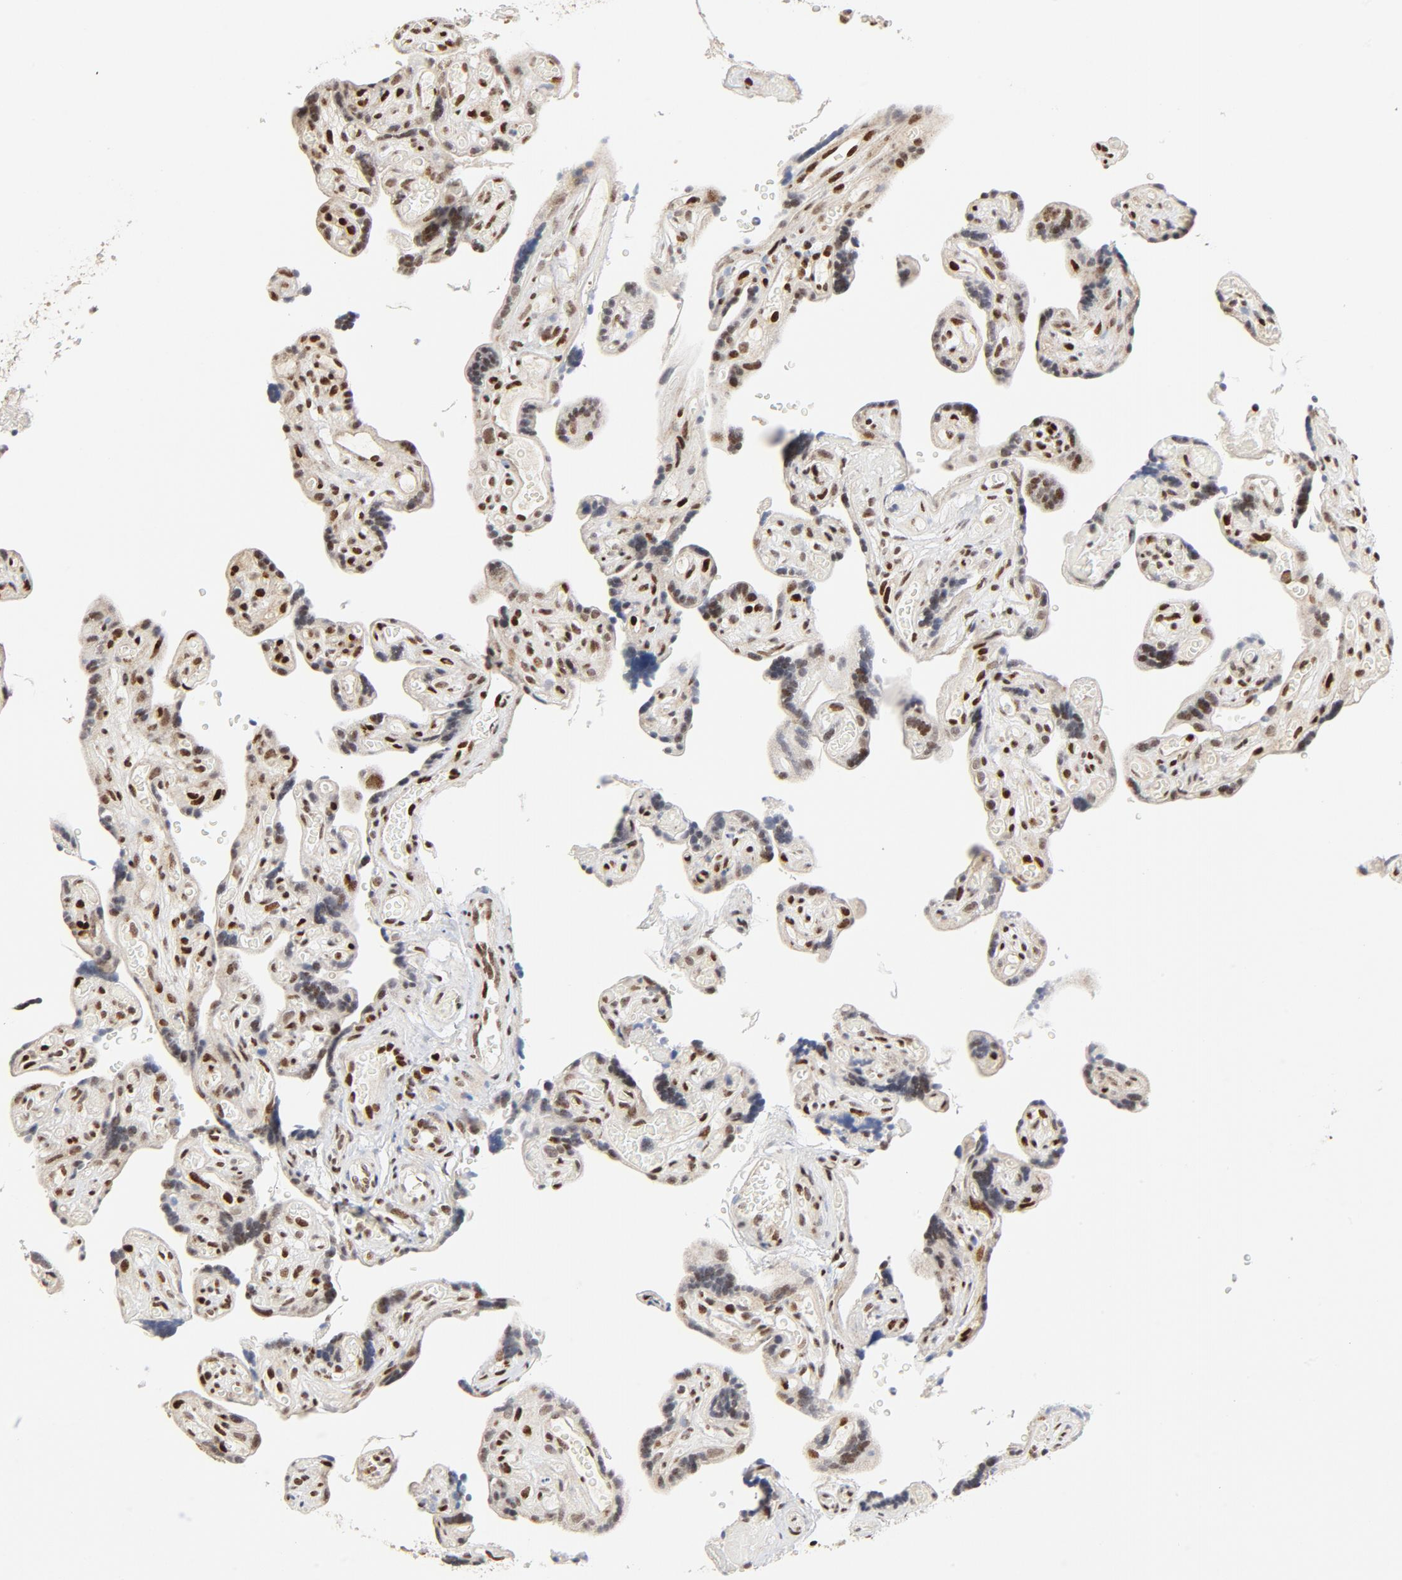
{"staining": {"intensity": "strong", "quantity": ">75%", "location": "nuclear"}, "tissue": "placenta", "cell_type": "Decidual cells", "image_type": "normal", "snomed": [{"axis": "morphology", "description": "Normal tissue, NOS"}, {"axis": "topography", "description": "Placenta"}], "caption": "About >75% of decidual cells in normal human placenta show strong nuclear protein expression as visualized by brown immunohistochemical staining.", "gene": "GTF2I", "patient": {"sex": "female", "age": 30}}